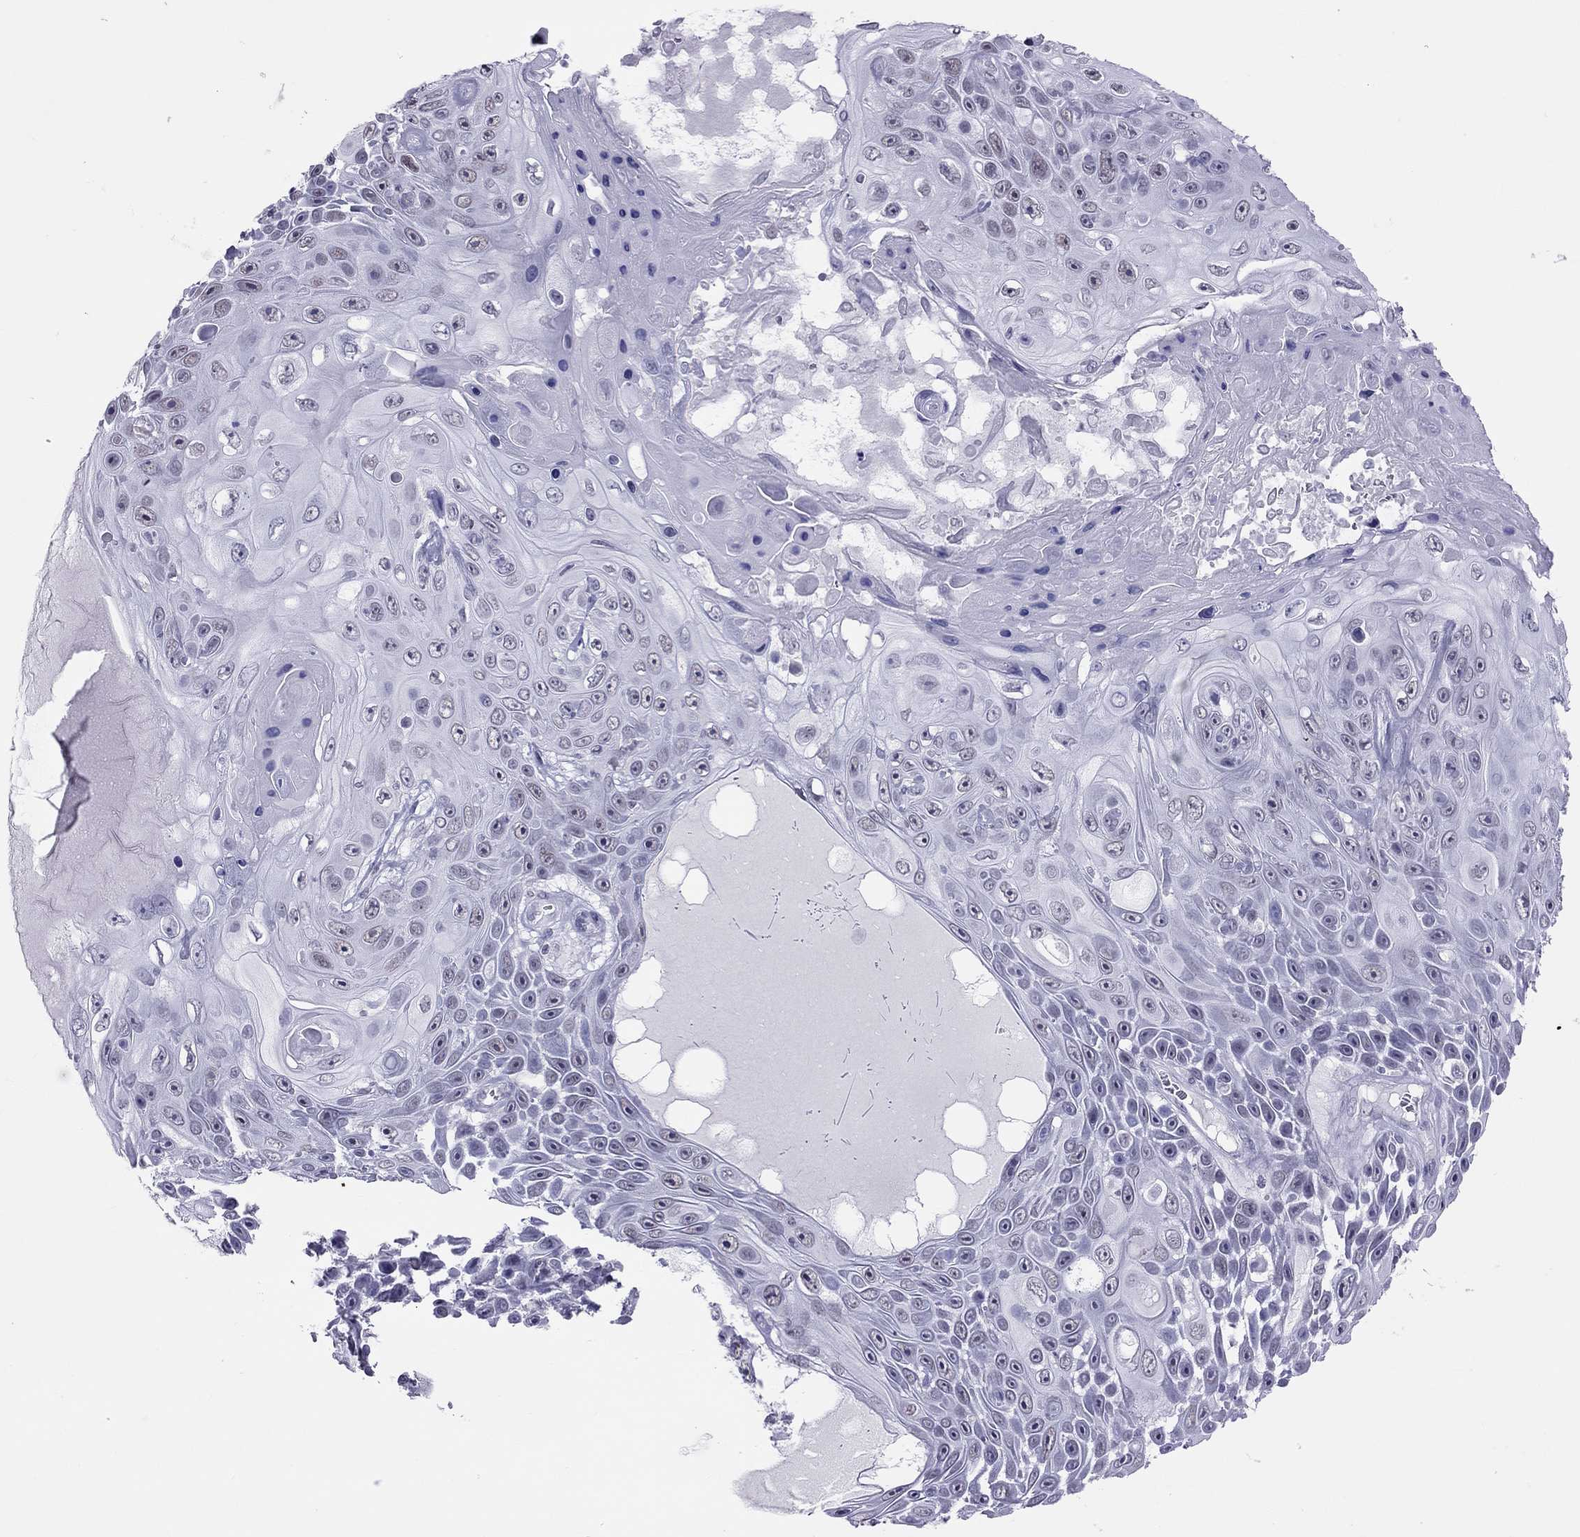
{"staining": {"intensity": "negative", "quantity": "none", "location": "none"}, "tissue": "skin cancer", "cell_type": "Tumor cells", "image_type": "cancer", "snomed": [{"axis": "morphology", "description": "Squamous cell carcinoma, NOS"}, {"axis": "topography", "description": "Skin"}], "caption": "Immunohistochemical staining of squamous cell carcinoma (skin) reveals no significant expression in tumor cells.", "gene": "JHY", "patient": {"sex": "male", "age": 82}}